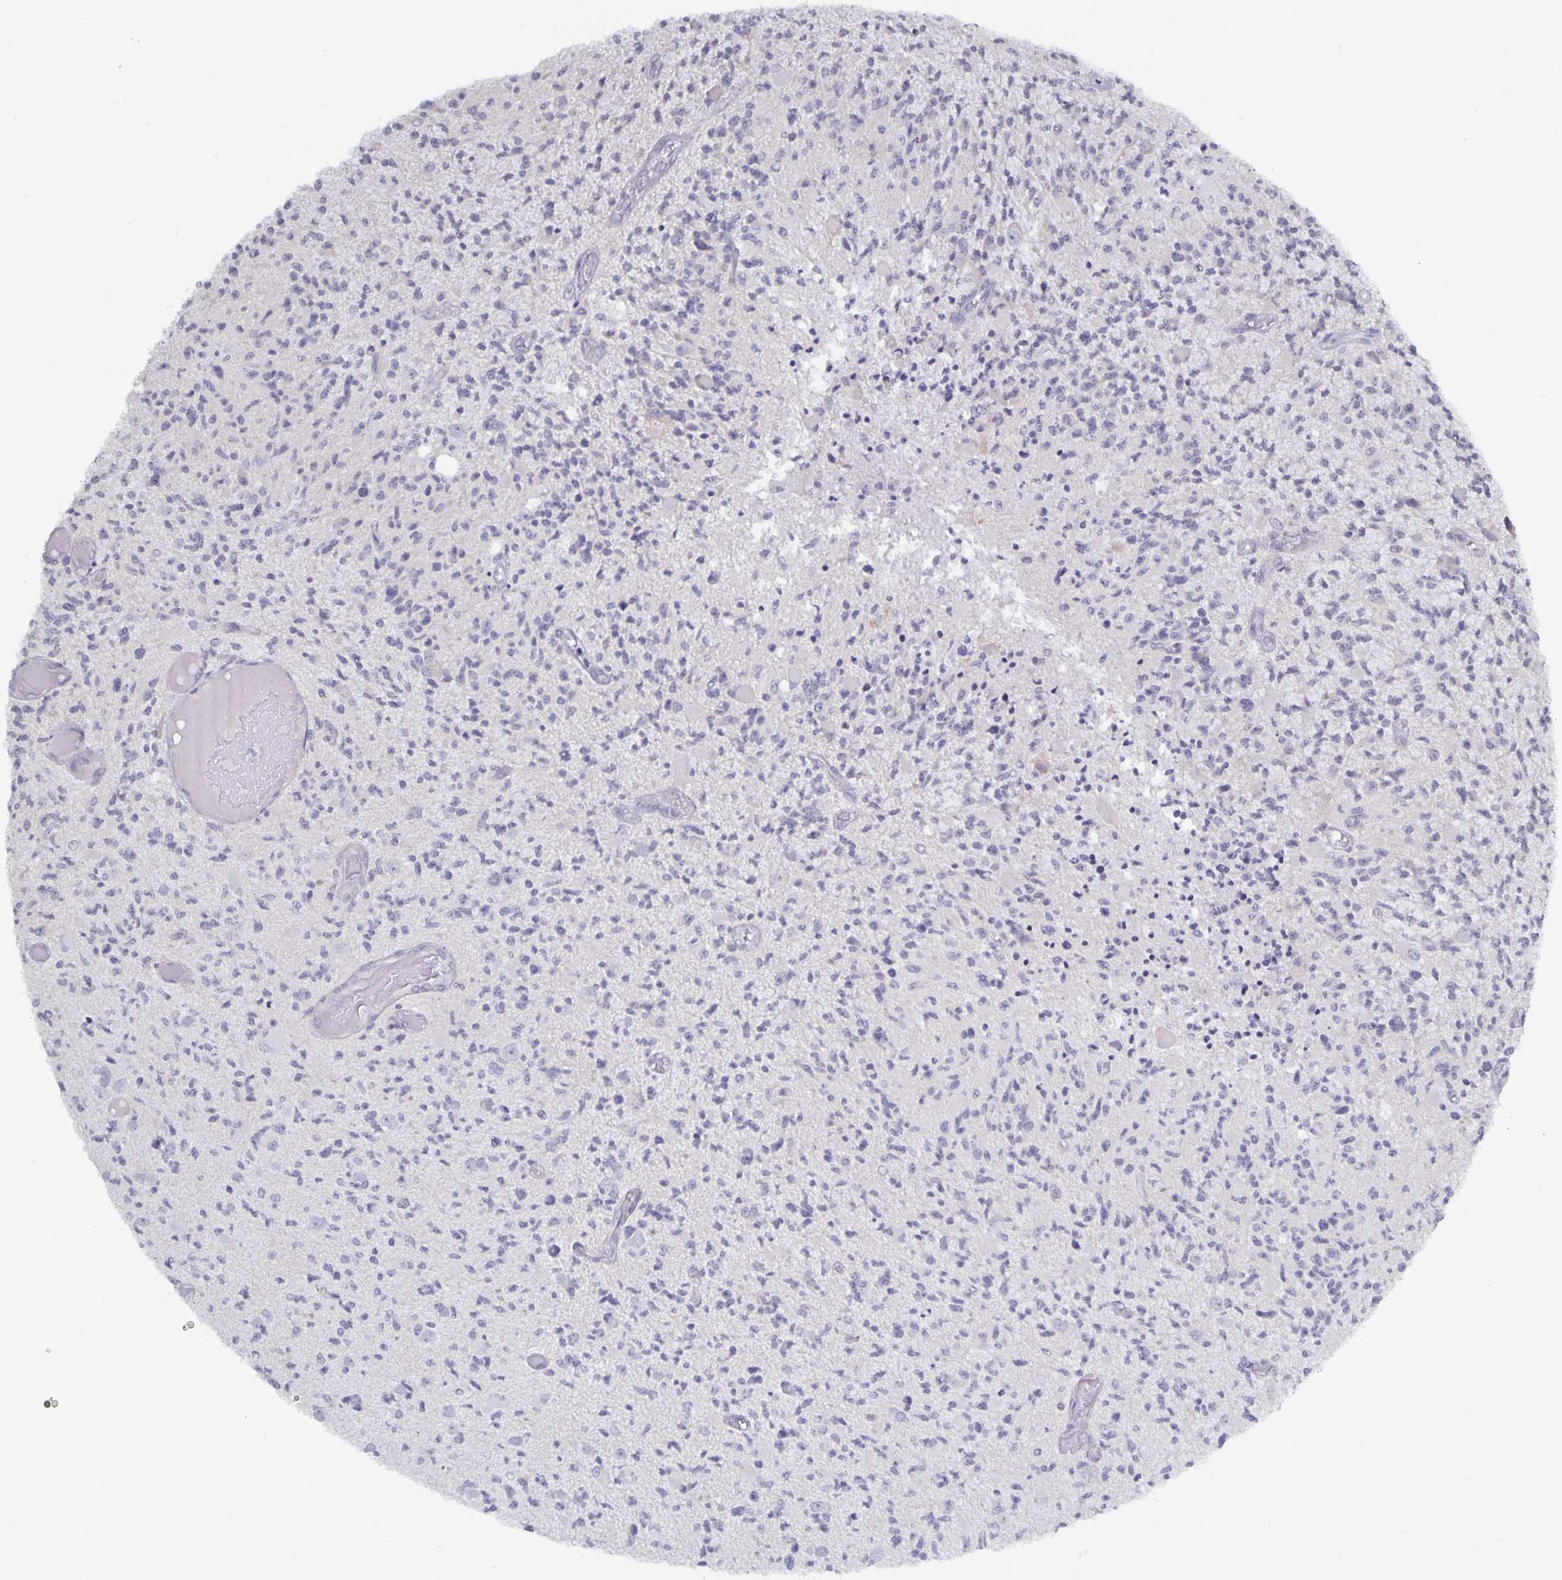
{"staining": {"intensity": "negative", "quantity": "none", "location": "none"}, "tissue": "glioma", "cell_type": "Tumor cells", "image_type": "cancer", "snomed": [{"axis": "morphology", "description": "Glioma, malignant, High grade"}, {"axis": "topography", "description": "Brain"}], "caption": "This photomicrograph is of glioma stained with immunohistochemistry to label a protein in brown with the nuclei are counter-stained blue. There is no staining in tumor cells.", "gene": "PLCB3", "patient": {"sex": "female", "age": 63}}